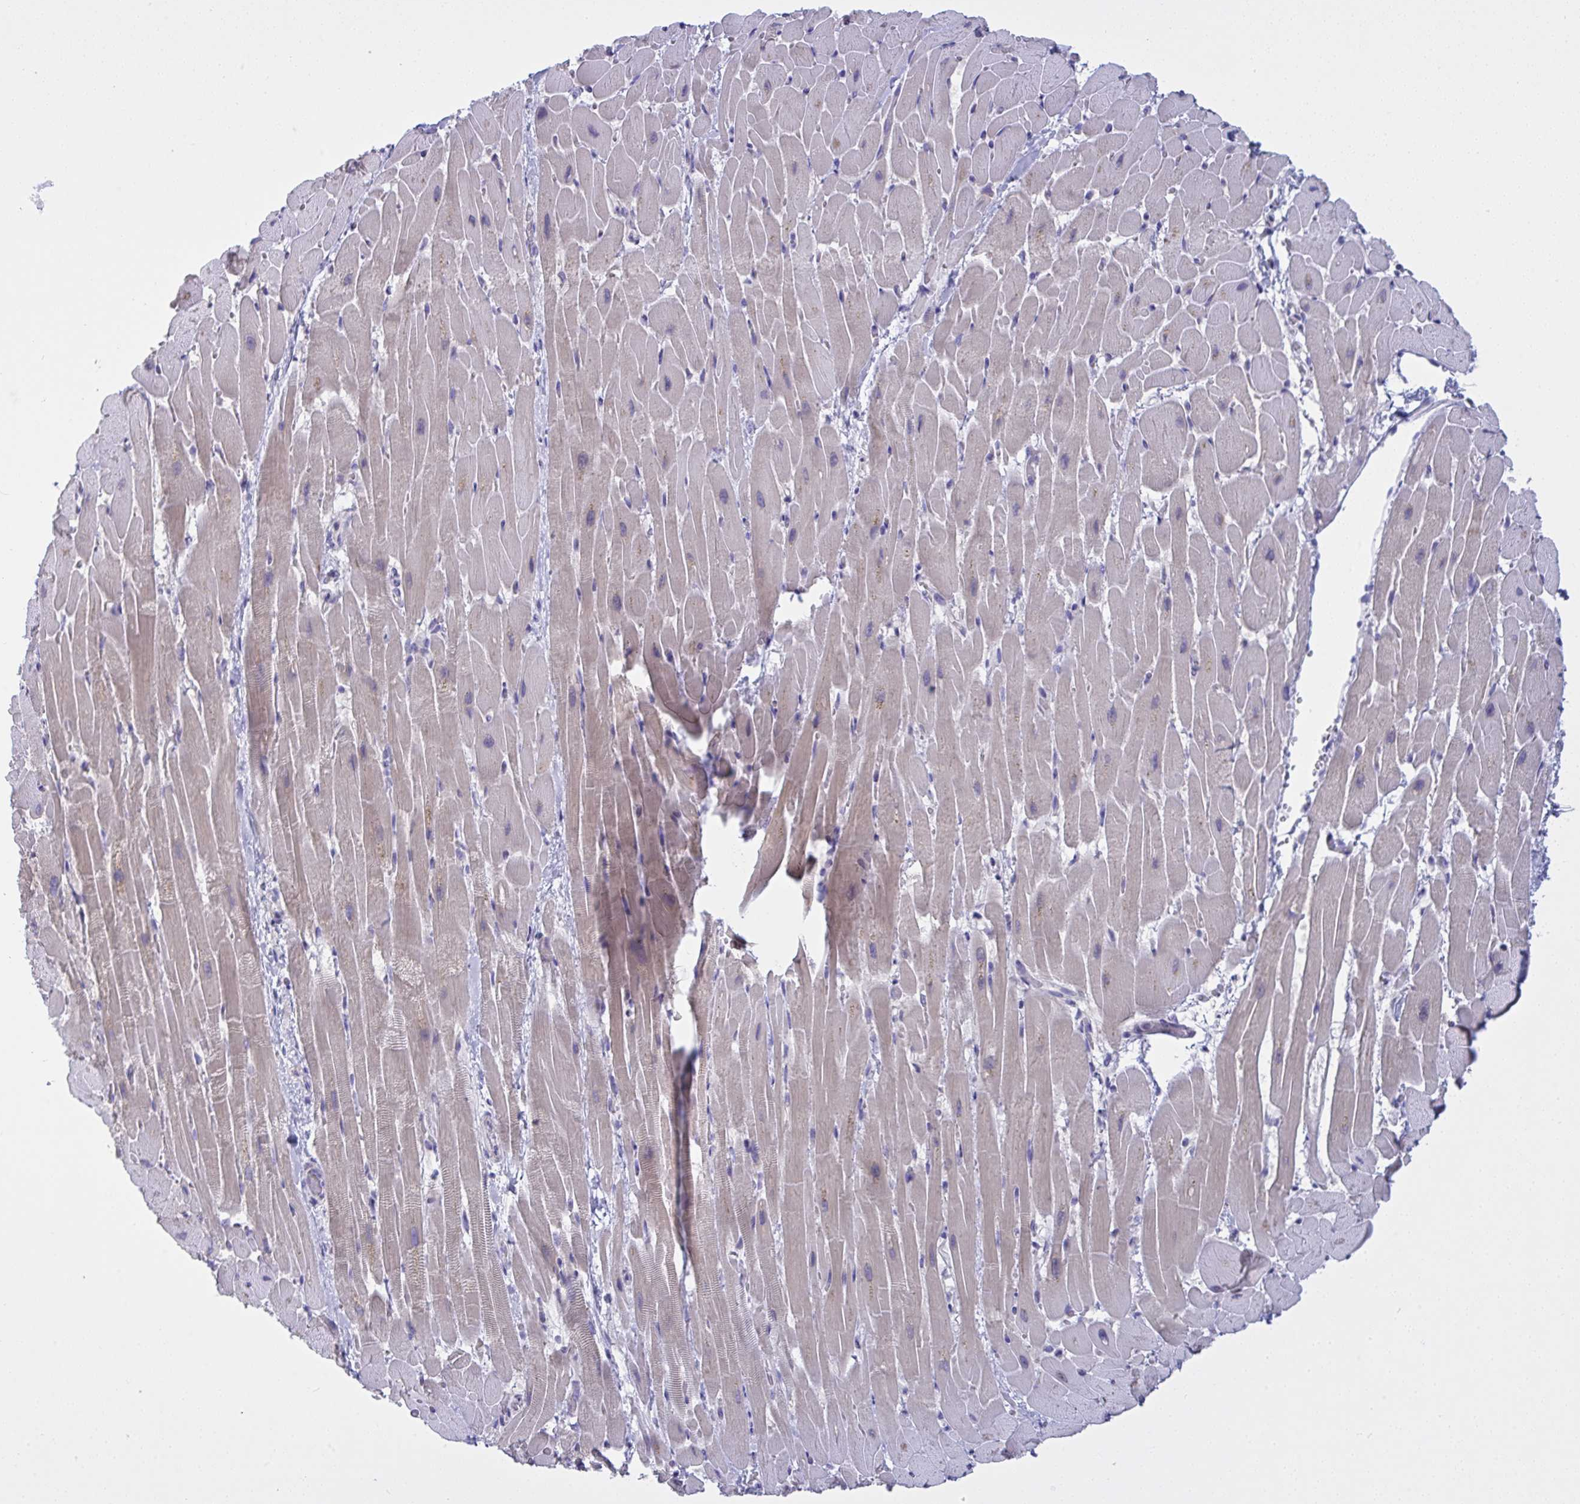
{"staining": {"intensity": "weak", "quantity": "25%-75%", "location": "cytoplasmic/membranous"}, "tissue": "heart muscle", "cell_type": "Cardiomyocytes", "image_type": "normal", "snomed": [{"axis": "morphology", "description": "Normal tissue, NOS"}, {"axis": "topography", "description": "Heart"}], "caption": "About 25%-75% of cardiomyocytes in unremarkable heart muscle demonstrate weak cytoplasmic/membranous protein positivity as visualized by brown immunohistochemical staining.", "gene": "TMEM41A", "patient": {"sex": "male", "age": 37}}